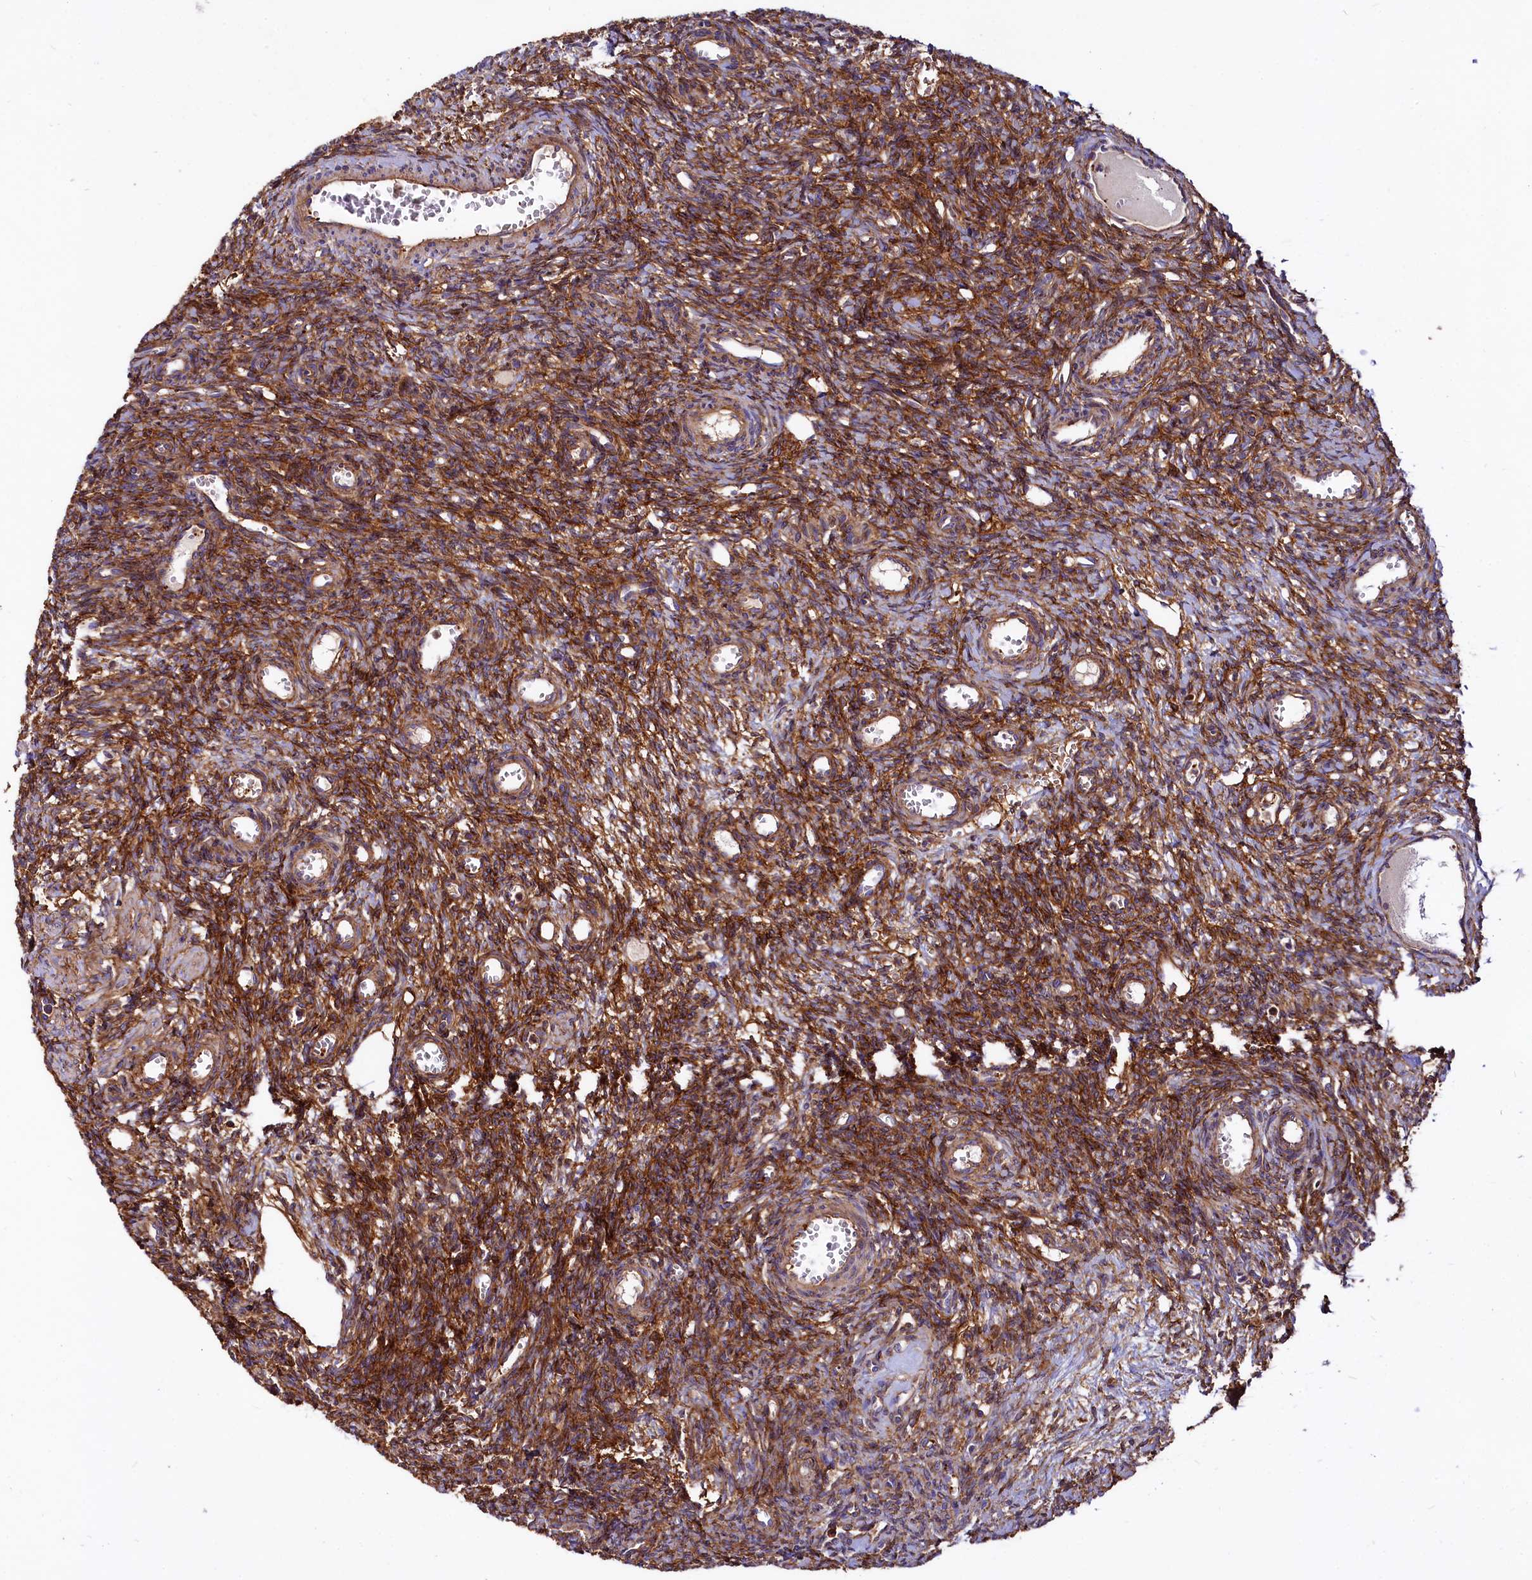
{"staining": {"intensity": "strong", "quantity": ">75%", "location": "cytoplasmic/membranous"}, "tissue": "ovary", "cell_type": "Ovarian stroma cells", "image_type": "normal", "snomed": [{"axis": "morphology", "description": "Normal tissue, NOS"}, {"axis": "topography", "description": "Ovary"}], "caption": "Immunohistochemistry histopathology image of benign ovary stained for a protein (brown), which exhibits high levels of strong cytoplasmic/membranous positivity in approximately >75% of ovarian stroma cells.", "gene": "ANO6", "patient": {"sex": "female", "age": 39}}